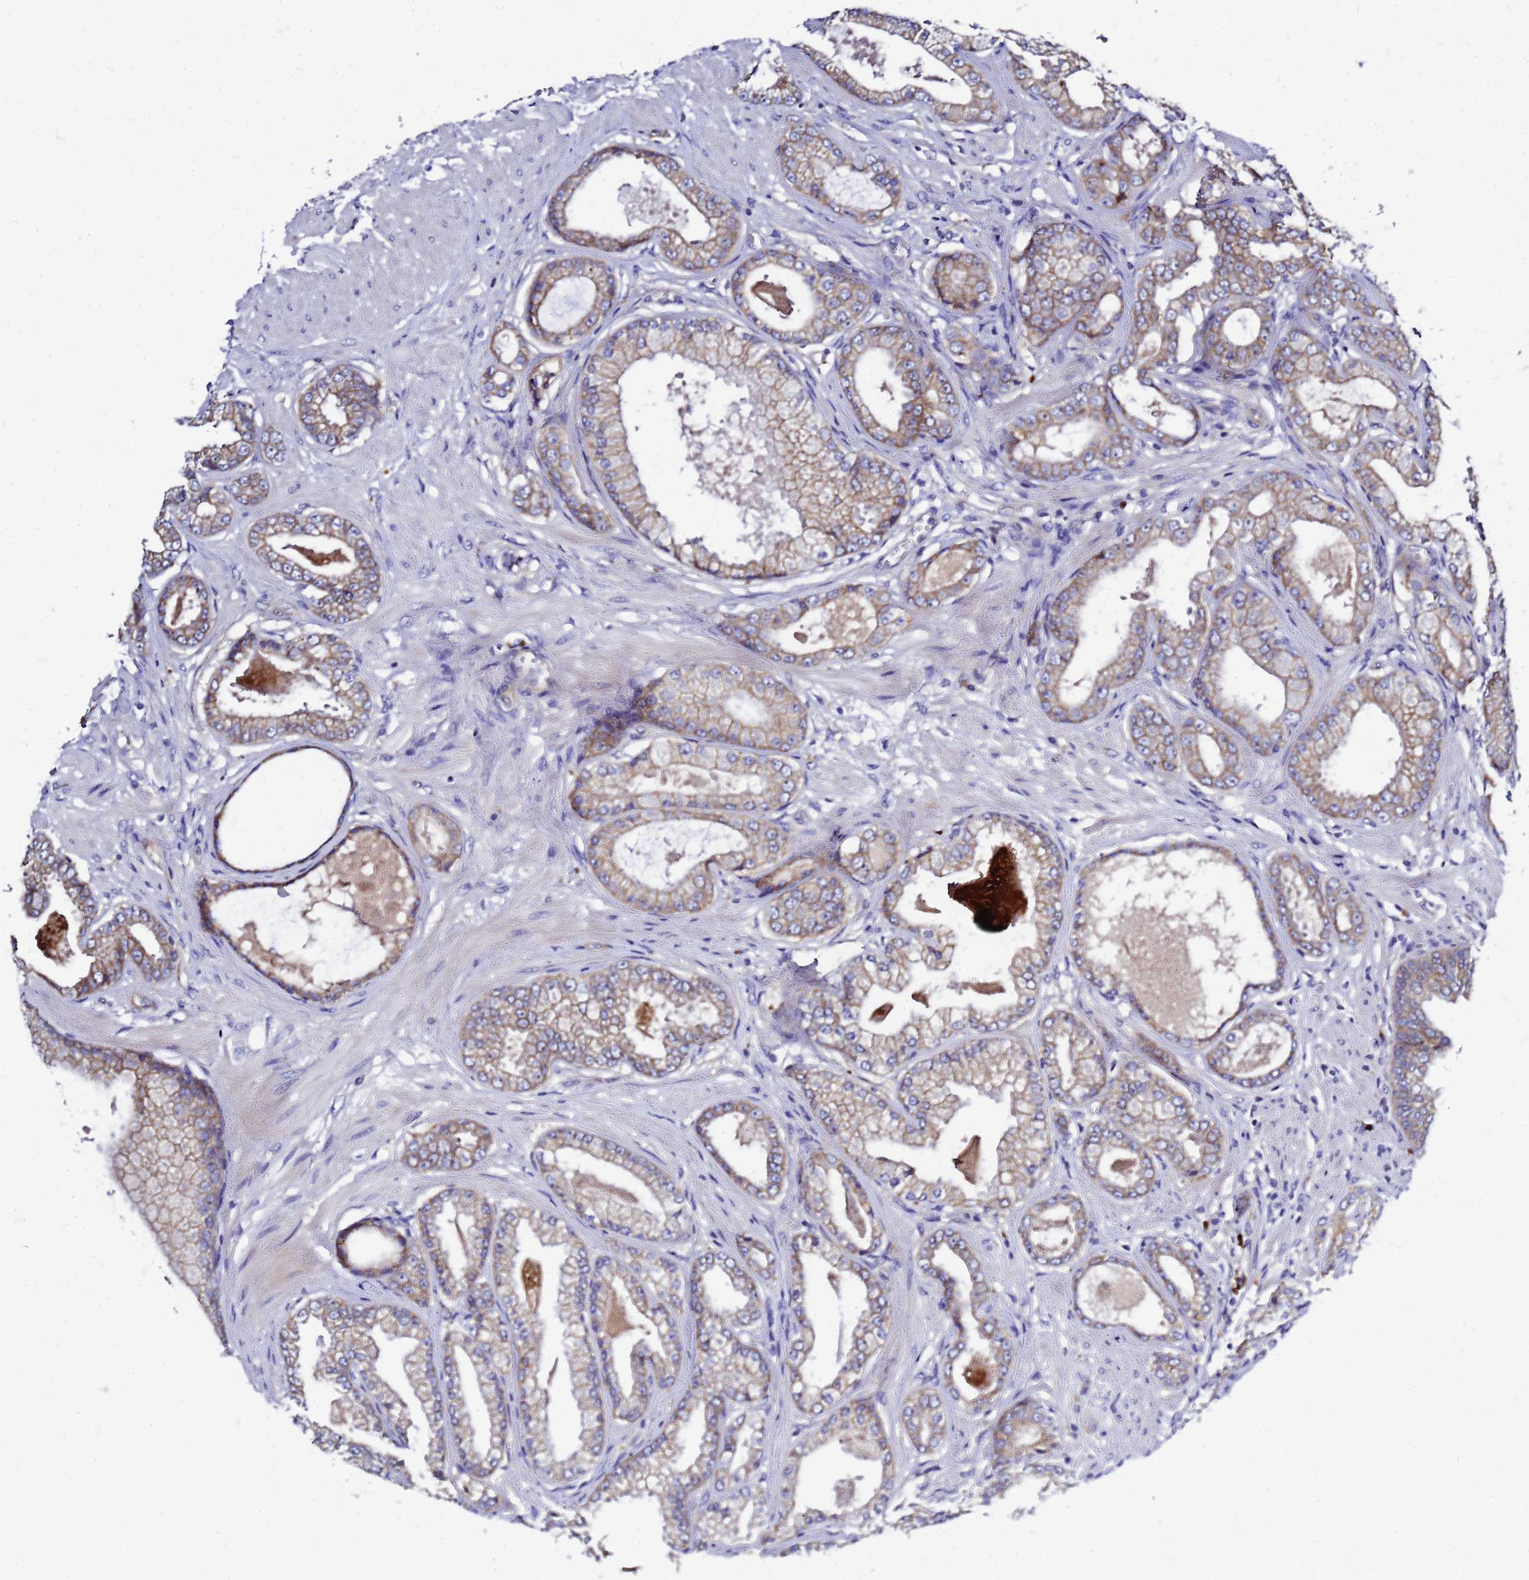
{"staining": {"intensity": "moderate", "quantity": ">75%", "location": "cytoplasmic/membranous"}, "tissue": "prostate cancer", "cell_type": "Tumor cells", "image_type": "cancer", "snomed": [{"axis": "morphology", "description": "Adenocarcinoma, Low grade"}, {"axis": "topography", "description": "Prostate"}], "caption": "Prostate cancer tissue demonstrates moderate cytoplasmic/membranous staining in approximately >75% of tumor cells The staining was performed using DAB to visualize the protein expression in brown, while the nuclei were stained in blue with hematoxylin (Magnification: 20x).", "gene": "FBXW5", "patient": {"sex": "male", "age": 64}}